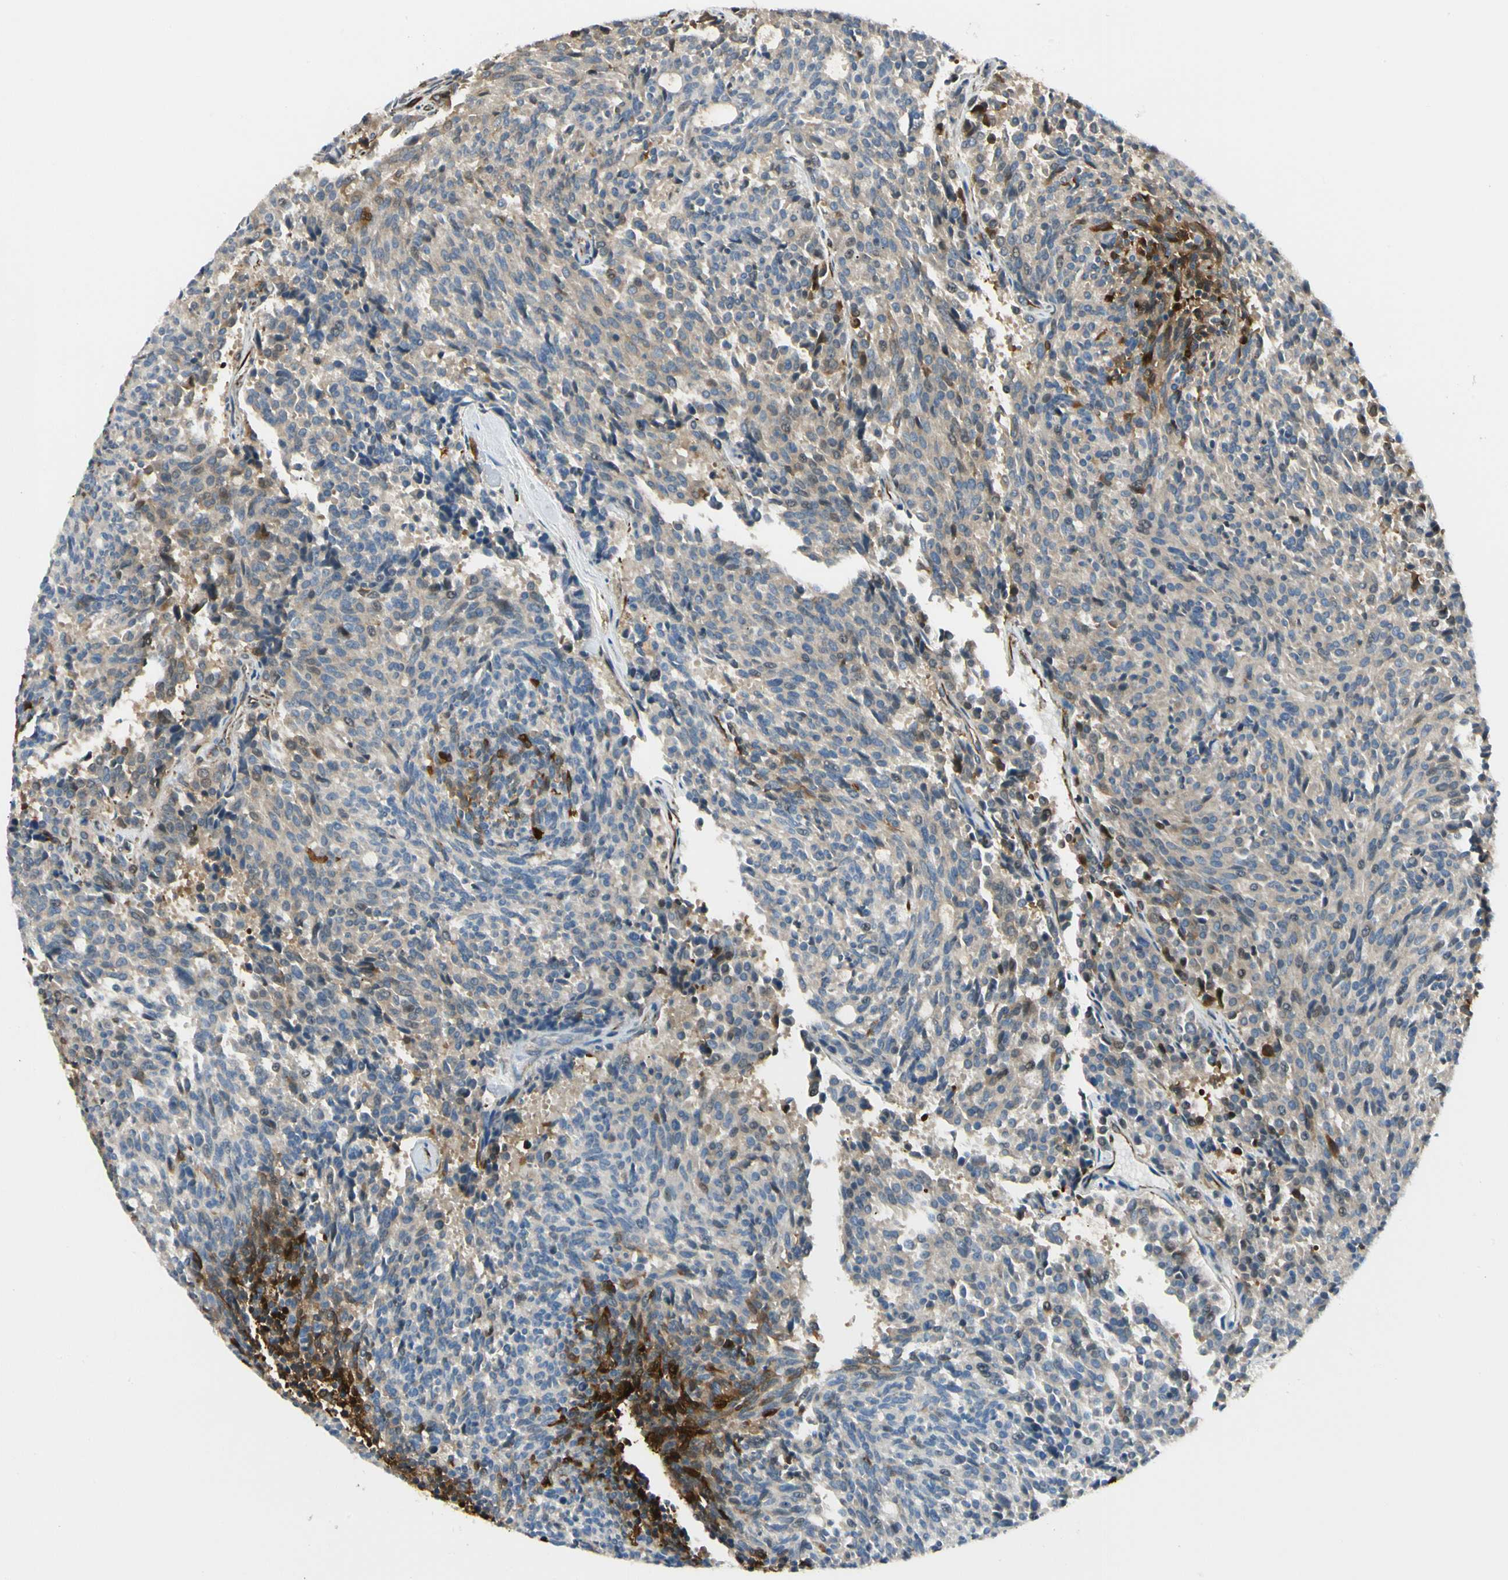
{"staining": {"intensity": "strong", "quantity": "<25%", "location": "nuclear"}, "tissue": "carcinoid", "cell_type": "Tumor cells", "image_type": "cancer", "snomed": [{"axis": "morphology", "description": "Carcinoid, malignant, NOS"}, {"axis": "topography", "description": "Pancreas"}], "caption": "There is medium levels of strong nuclear staining in tumor cells of malignant carcinoid, as demonstrated by immunohistochemical staining (brown color).", "gene": "FTH1", "patient": {"sex": "female", "age": 54}}